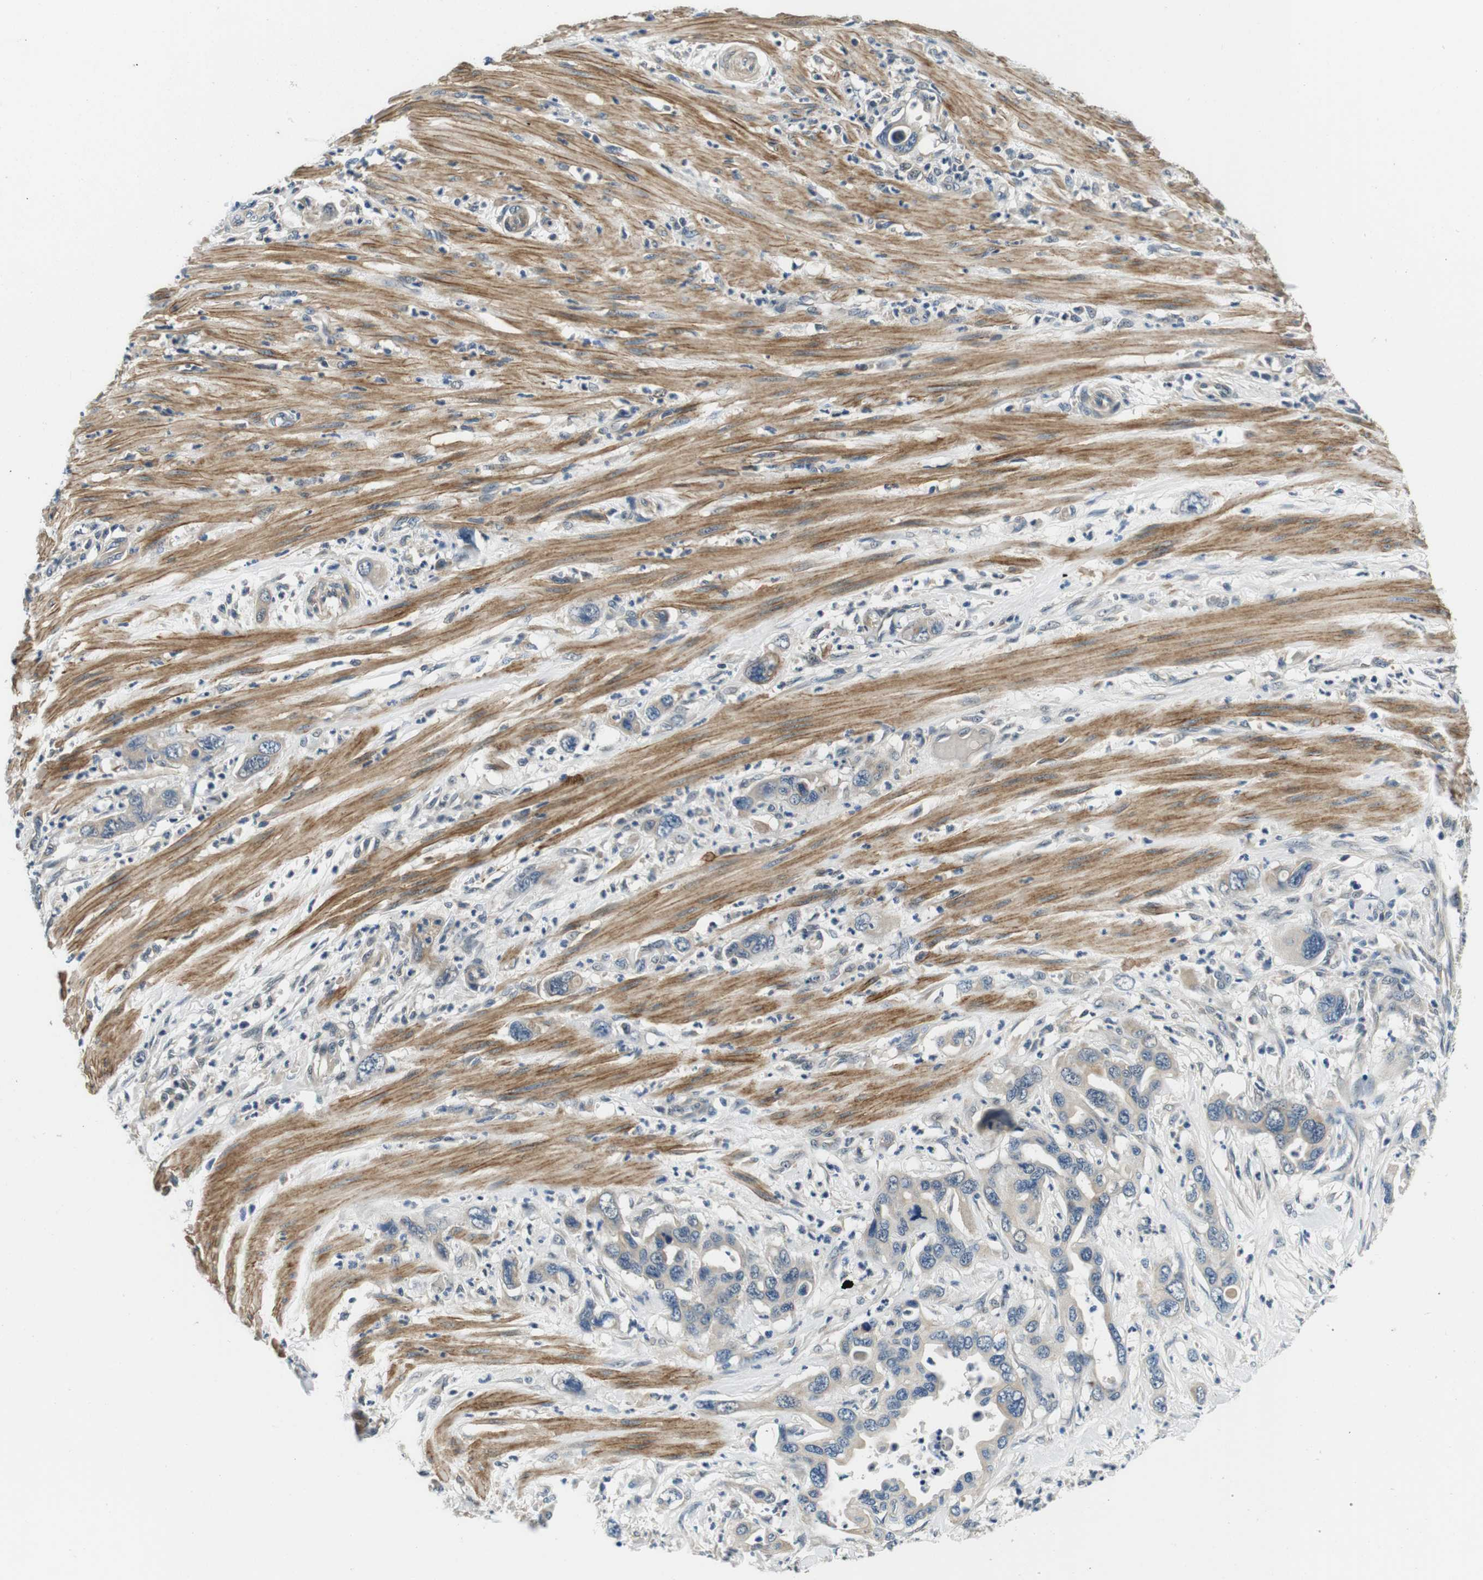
{"staining": {"intensity": "weak", "quantity": "<25%", "location": "cytoplasmic/membranous"}, "tissue": "pancreatic cancer", "cell_type": "Tumor cells", "image_type": "cancer", "snomed": [{"axis": "morphology", "description": "Adenocarcinoma, NOS"}, {"axis": "topography", "description": "Pancreas"}], "caption": "Pancreatic adenocarcinoma was stained to show a protein in brown. There is no significant positivity in tumor cells.", "gene": "DTNA", "patient": {"sex": "female", "age": 71}}